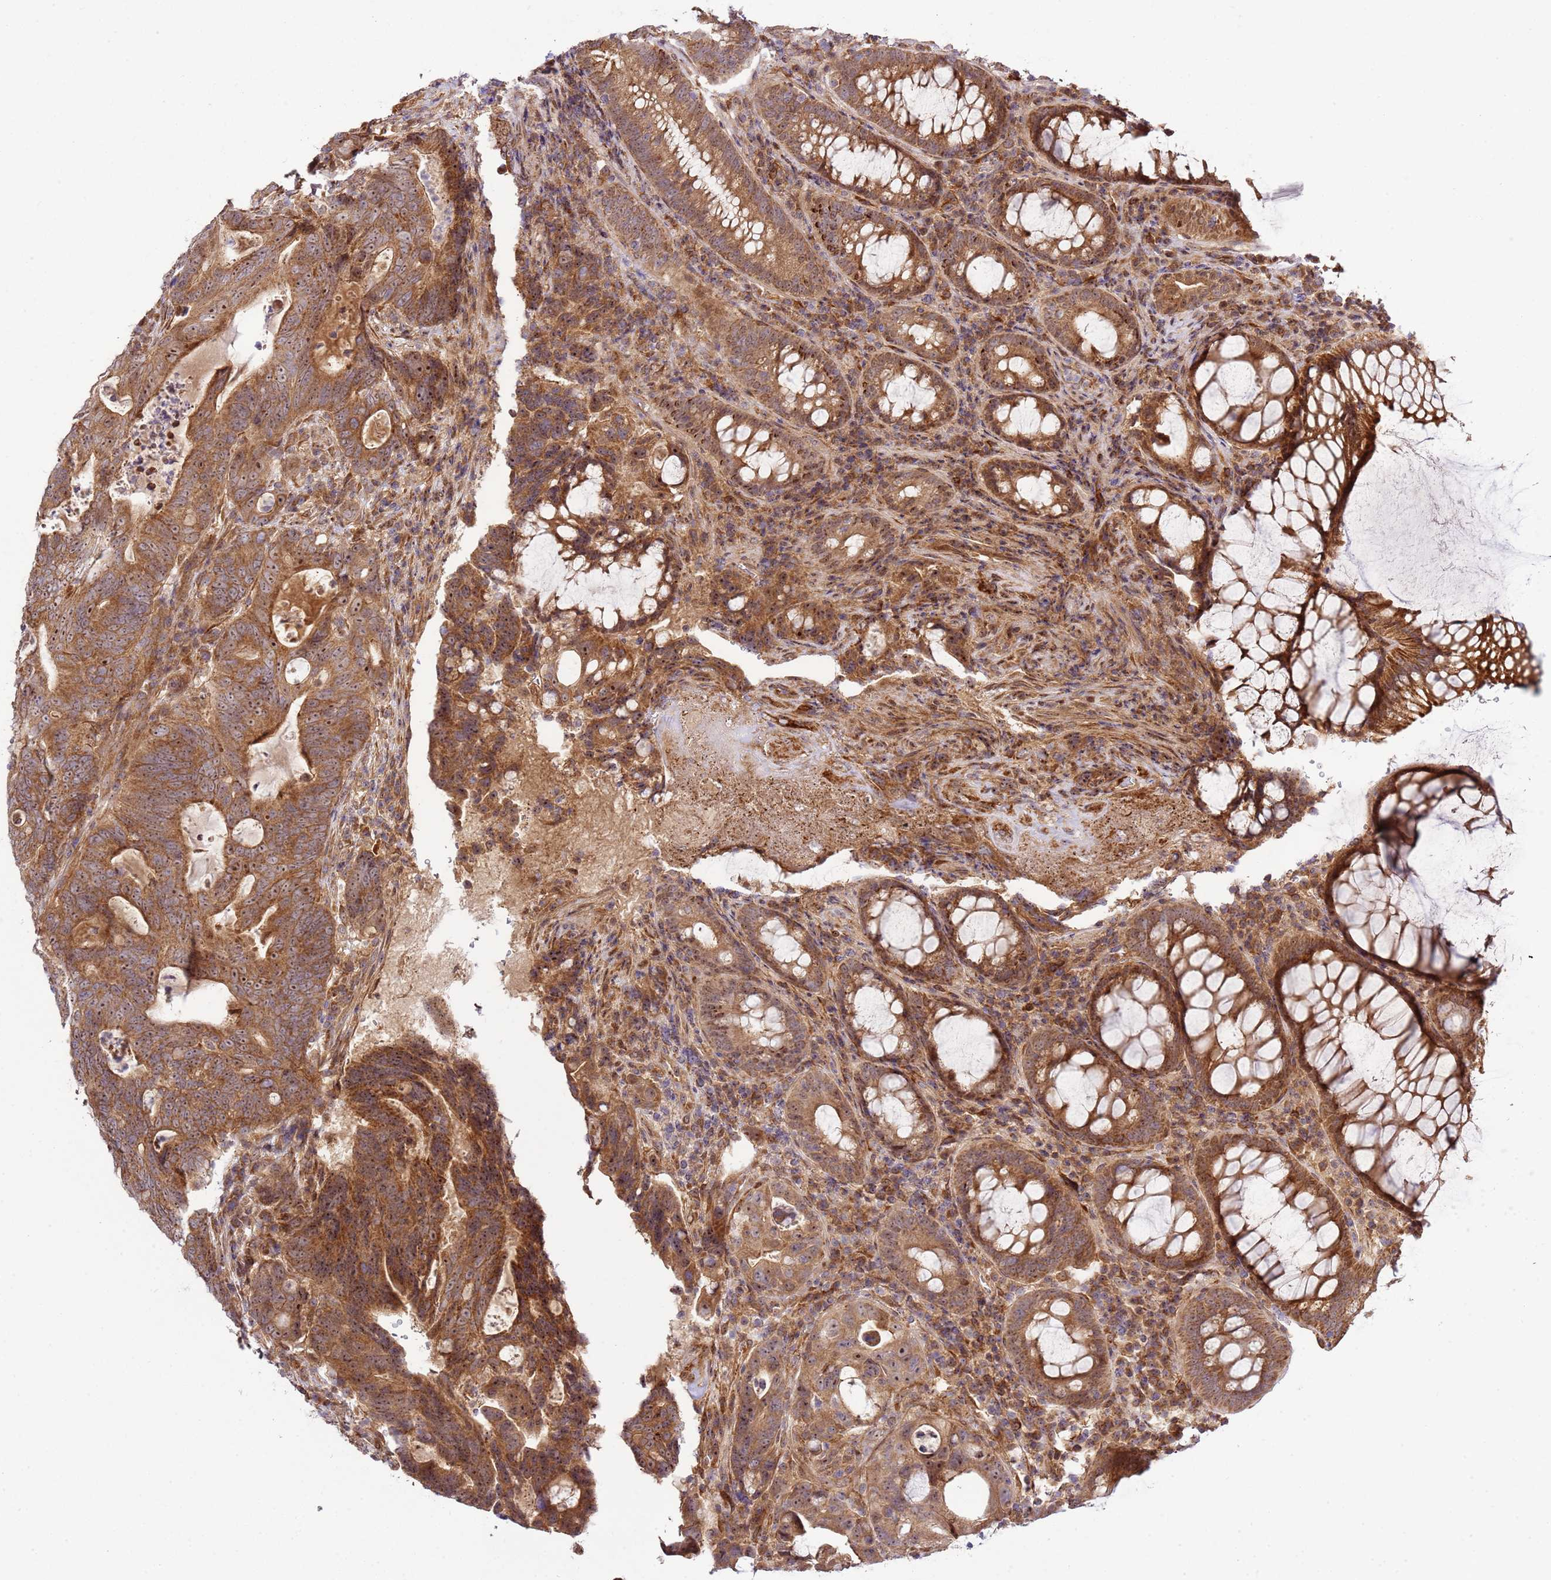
{"staining": {"intensity": "moderate", "quantity": ">75%", "location": "cytoplasmic/membranous,nuclear"}, "tissue": "colorectal cancer", "cell_type": "Tumor cells", "image_type": "cancer", "snomed": [{"axis": "morphology", "description": "Adenocarcinoma, NOS"}, {"axis": "topography", "description": "Colon"}], "caption": "Immunohistochemical staining of human colorectal adenocarcinoma shows moderate cytoplasmic/membranous and nuclear protein staining in about >75% of tumor cells.", "gene": "RASA3", "patient": {"sex": "female", "age": 82}}